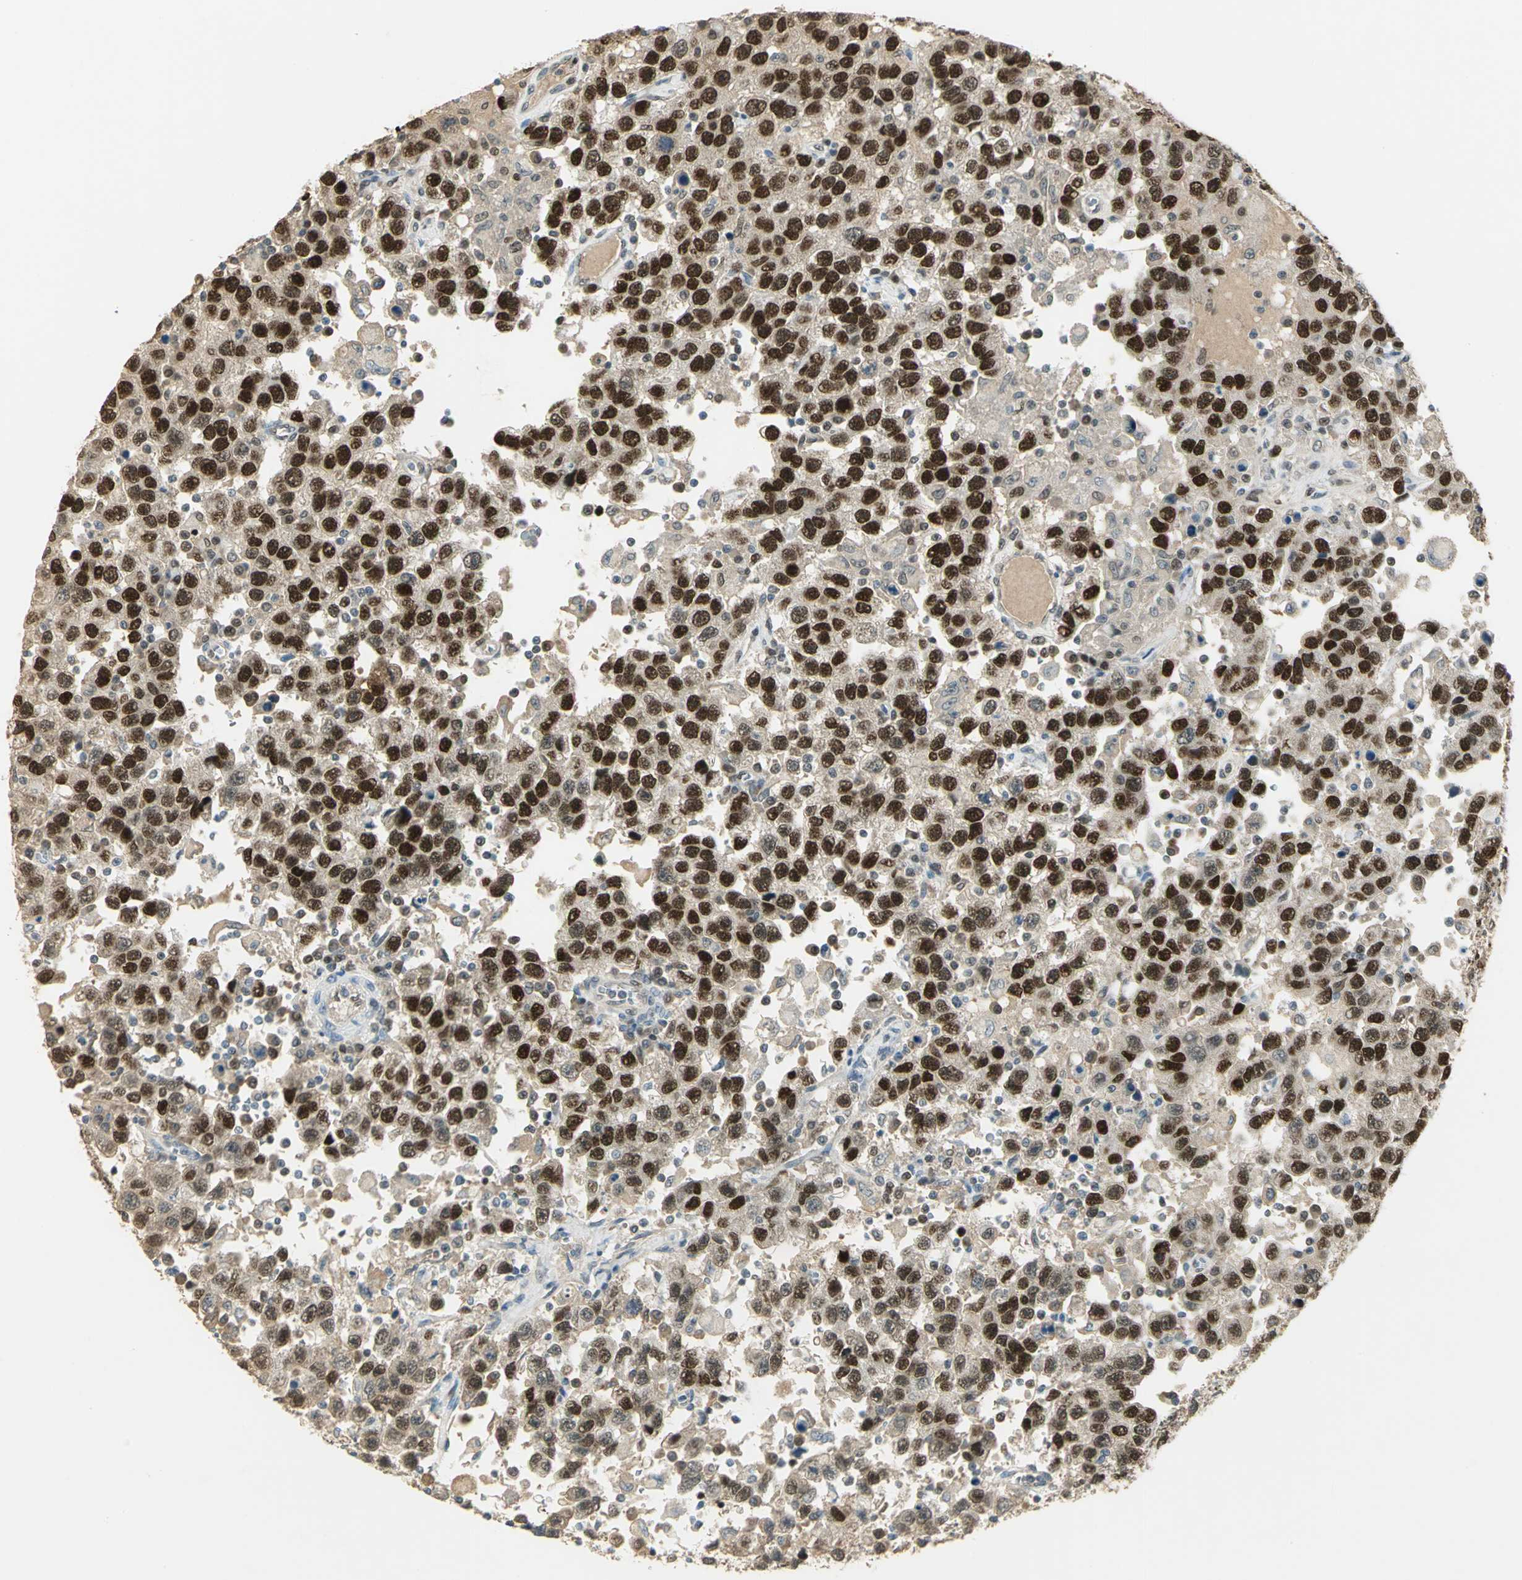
{"staining": {"intensity": "strong", "quantity": ">75%", "location": "nuclear"}, "tissue": "testis cancer", "cell_type": "Tumor cells", "image_type": "cancer", "snomed": [{"axis": "morphology", "description": "Seminoma, NOS"}, {"axis": "topography", "description": "Testis"}], "caption": "Immunohistochemistry histopathology image of neoplastic tissue: seminoma (testis) stained using immunohistochemistry shows high levels of strong protein expression localized specifically in the nuclear of tumor cells, appearing as a nuclear brown color.", "gene": "AK6", "patient": {"sex": "male", "age": 41}}